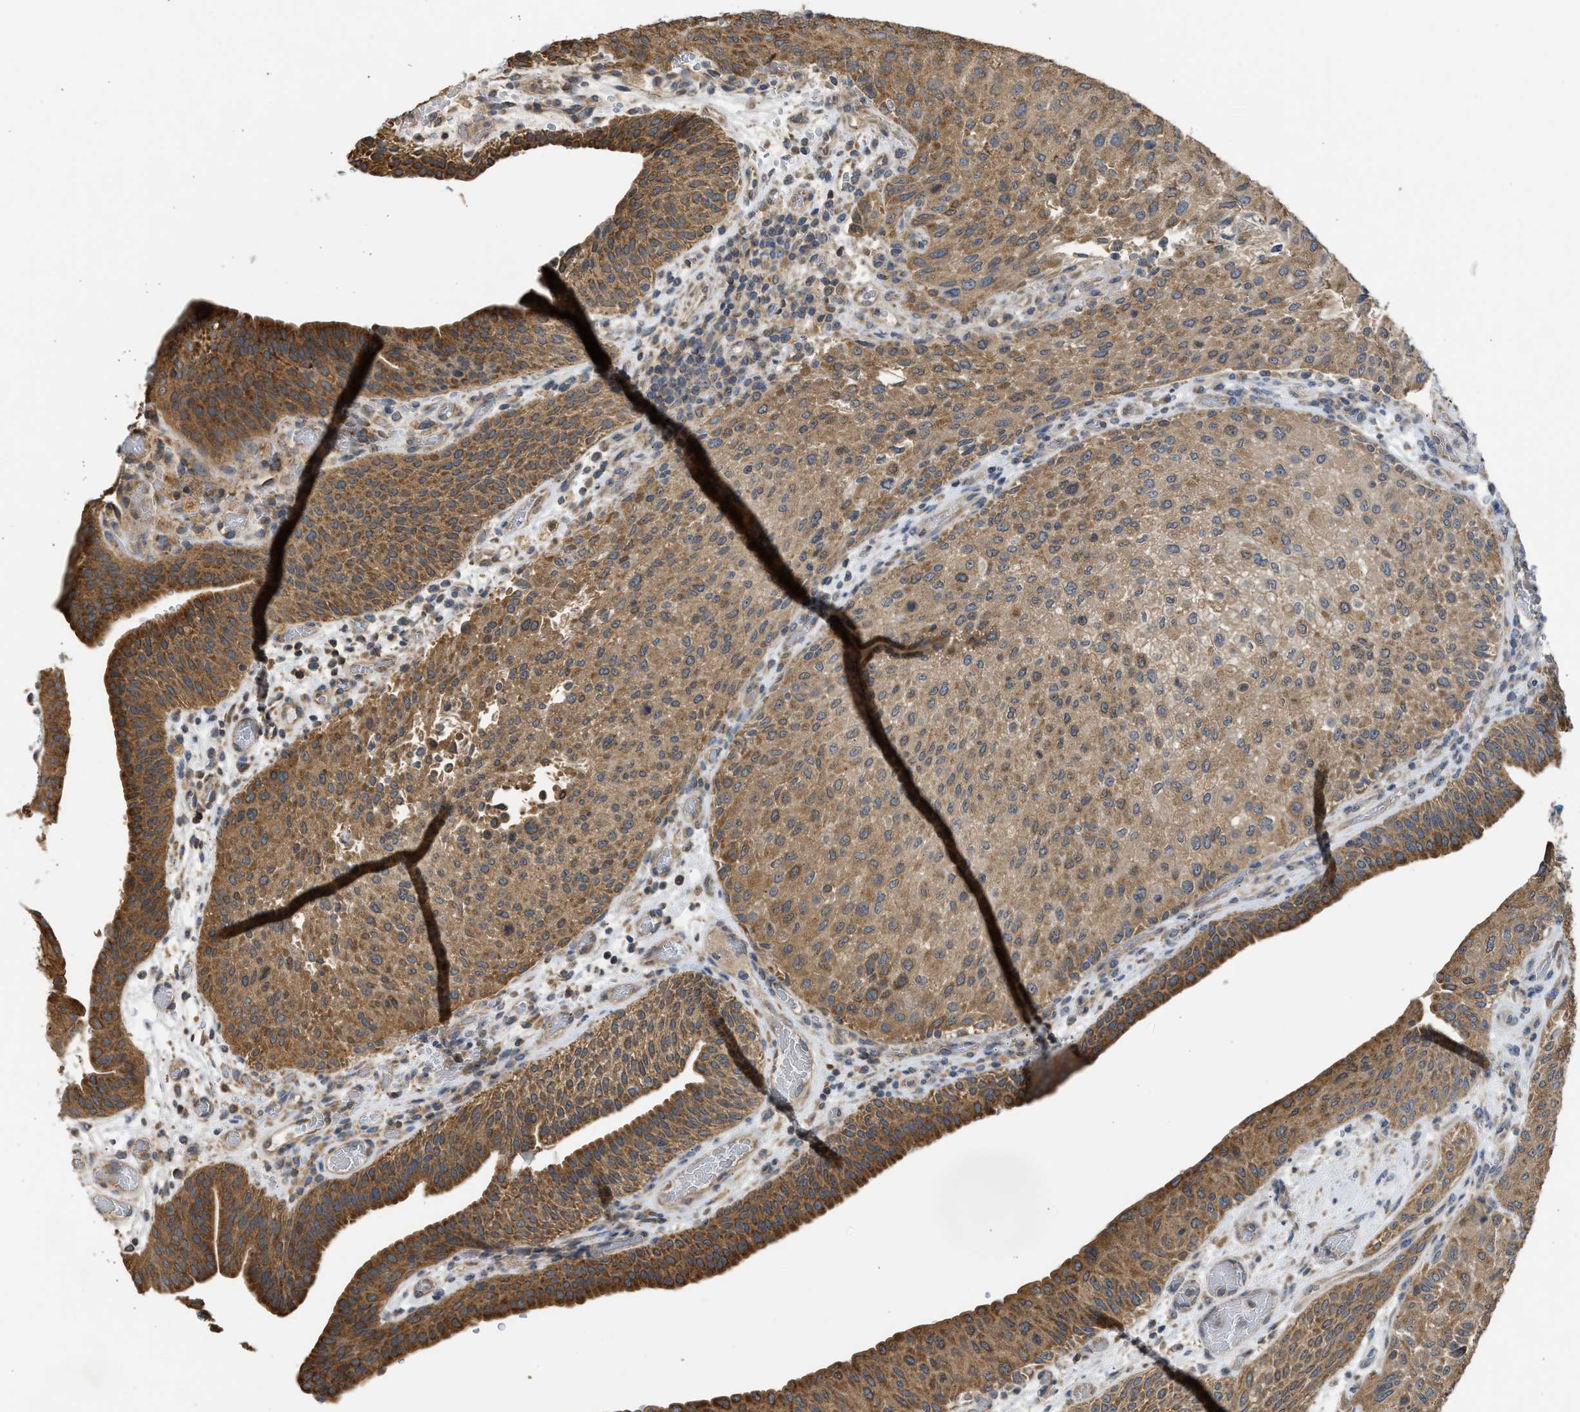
{"staining": {"intensity": "moderate", "quantity": ">75%", "location": "cytoplasmic/membranous"}, "tissue": "urothelial cancer", "cell_type": "Tumor cells", "image_type": "cancer", "snomed": [{"axis": "morphology", "description": "Urothelial carcinoma, Low grade"}, {"axis": "morphology", "description": "Urothelial carcinoma, High grade"}, {"axis": "topography", "description": "Urinary bladder"}], "caption": "About >75% of tumor cells in urothelial cancer exhibit moderate cytoplasmic/membranous protein staining as visualized by brown immunohistochemical staining.", "gene": "CYP1A1", "patient": {"sex": "male", "age": 35}}